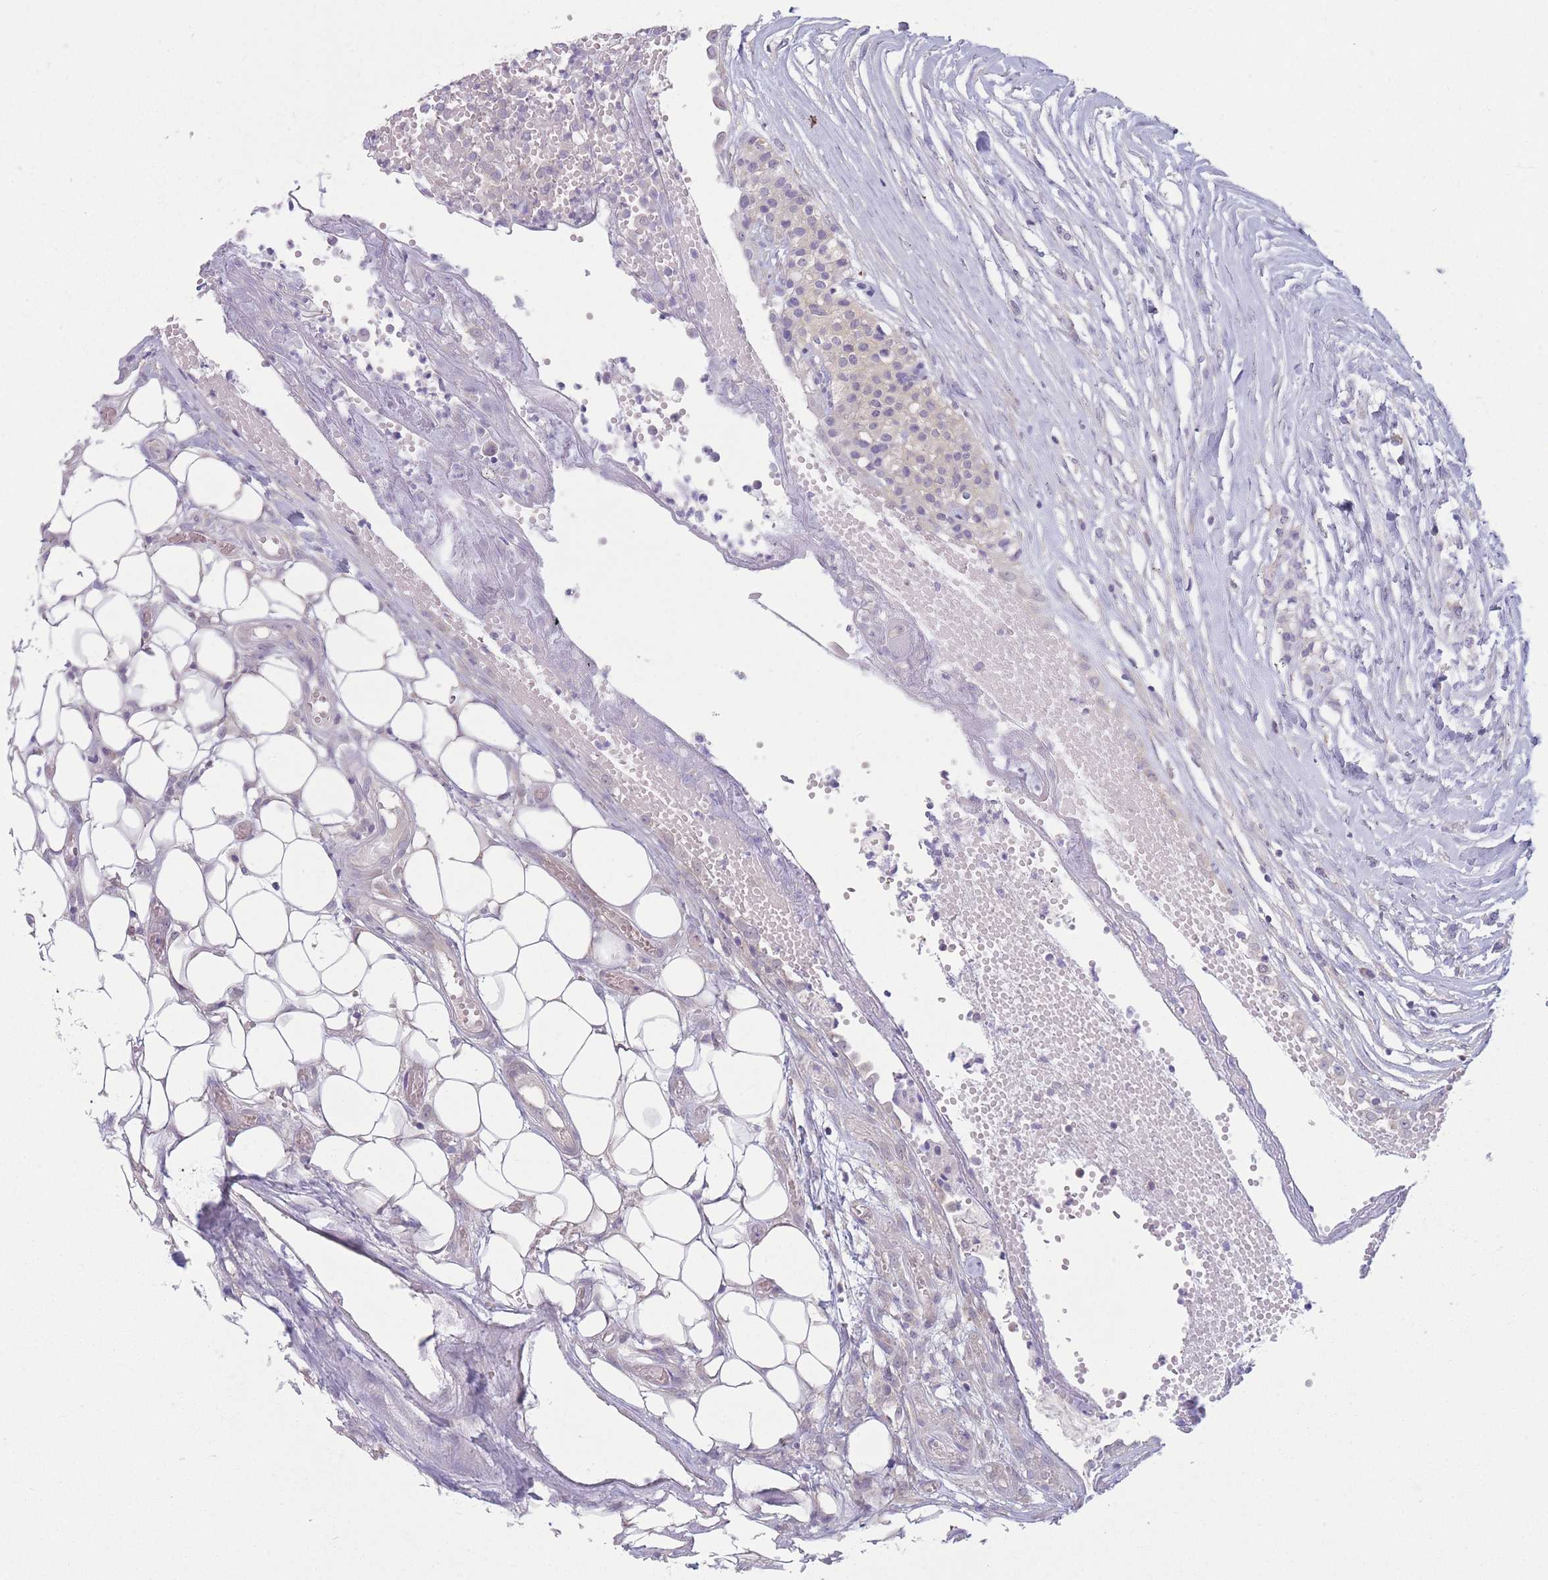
{"staining": {"intensity": "negative", "quantity": "none", "location": "none"}, "tissue": "carcinoid", "cell_type": "Tumor cells", "image_type": "cancer", "snomed": [{"axis": "morphology", "description": "Carcinoid, malignant, NOS"}, {"axis": "topography", "description": "Colon"}], "caption": "DAB (3,3'-diaminobenzidine) immunohistochemical staining of human carcinoid (malignant) shows no significant staining in tumor cells.", "gene": "PFDN6", "patient": {"sex": "female", "age": 52}}